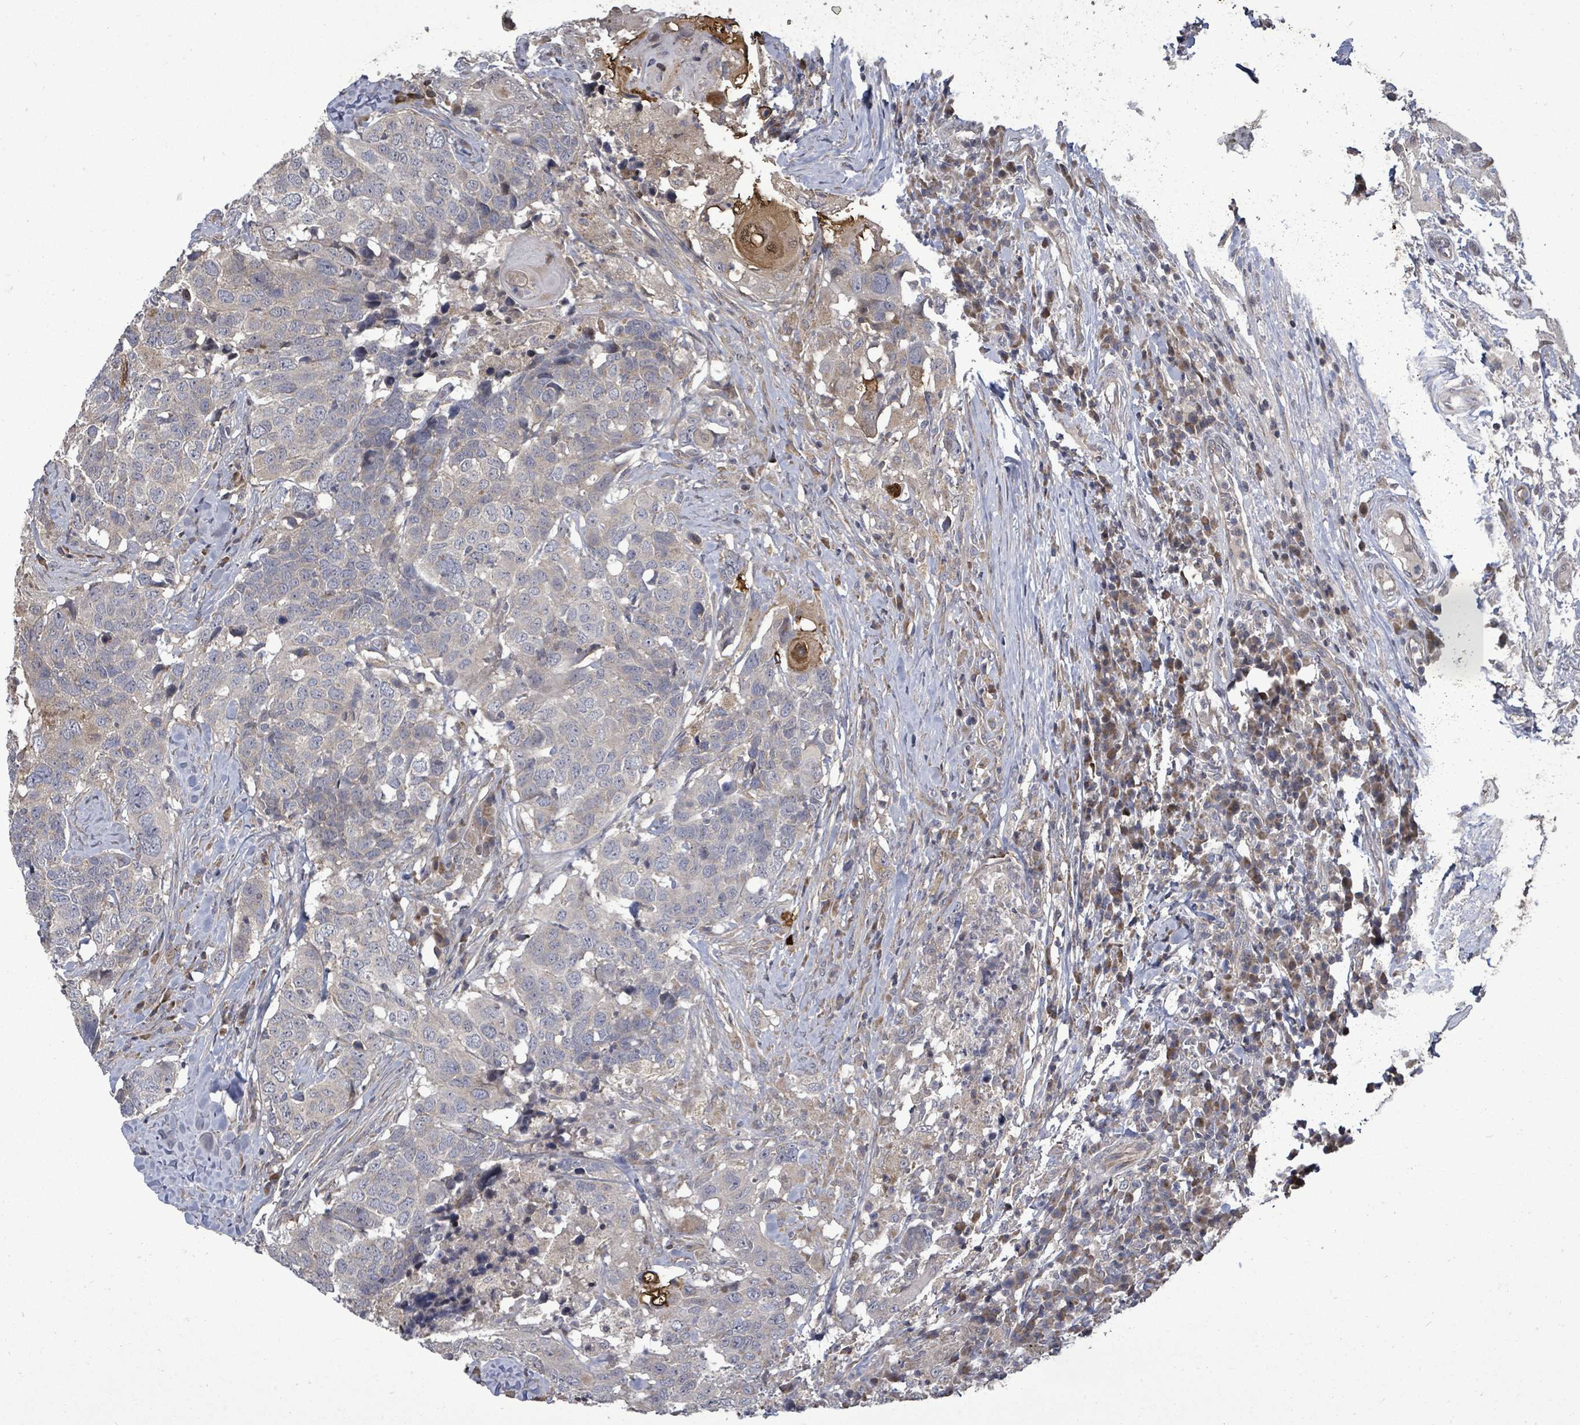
{"staining": {"intensity": "negative", "quantity": "none", "location": "none"}, "tissue": "head and neck cancer", "cell_type": "Tumor cells", "image_type": "cancer", "snomed": [{"axis": "morphology", "description": "Normal tissue, NOS"}, {"axis": "morphology", "description": "Squamous cell carcinoma, NOS"}, {"axis": "topography", "description": "Skeletal muscle"}, {"axis": "topography", "description": "Vascular tissue"}, {"axis": "topography", "description": "Peripheral nerve tissue"}, {"axis": "topography", "description": "Head-Neck"}], "caption": "Immunohistochemical staining of human head and neck squamous cell carcinoma shows no significant staining in tumor cells.", "gene": "KRTAP27-1", "patient": {"sex": "male", "age": 66}}